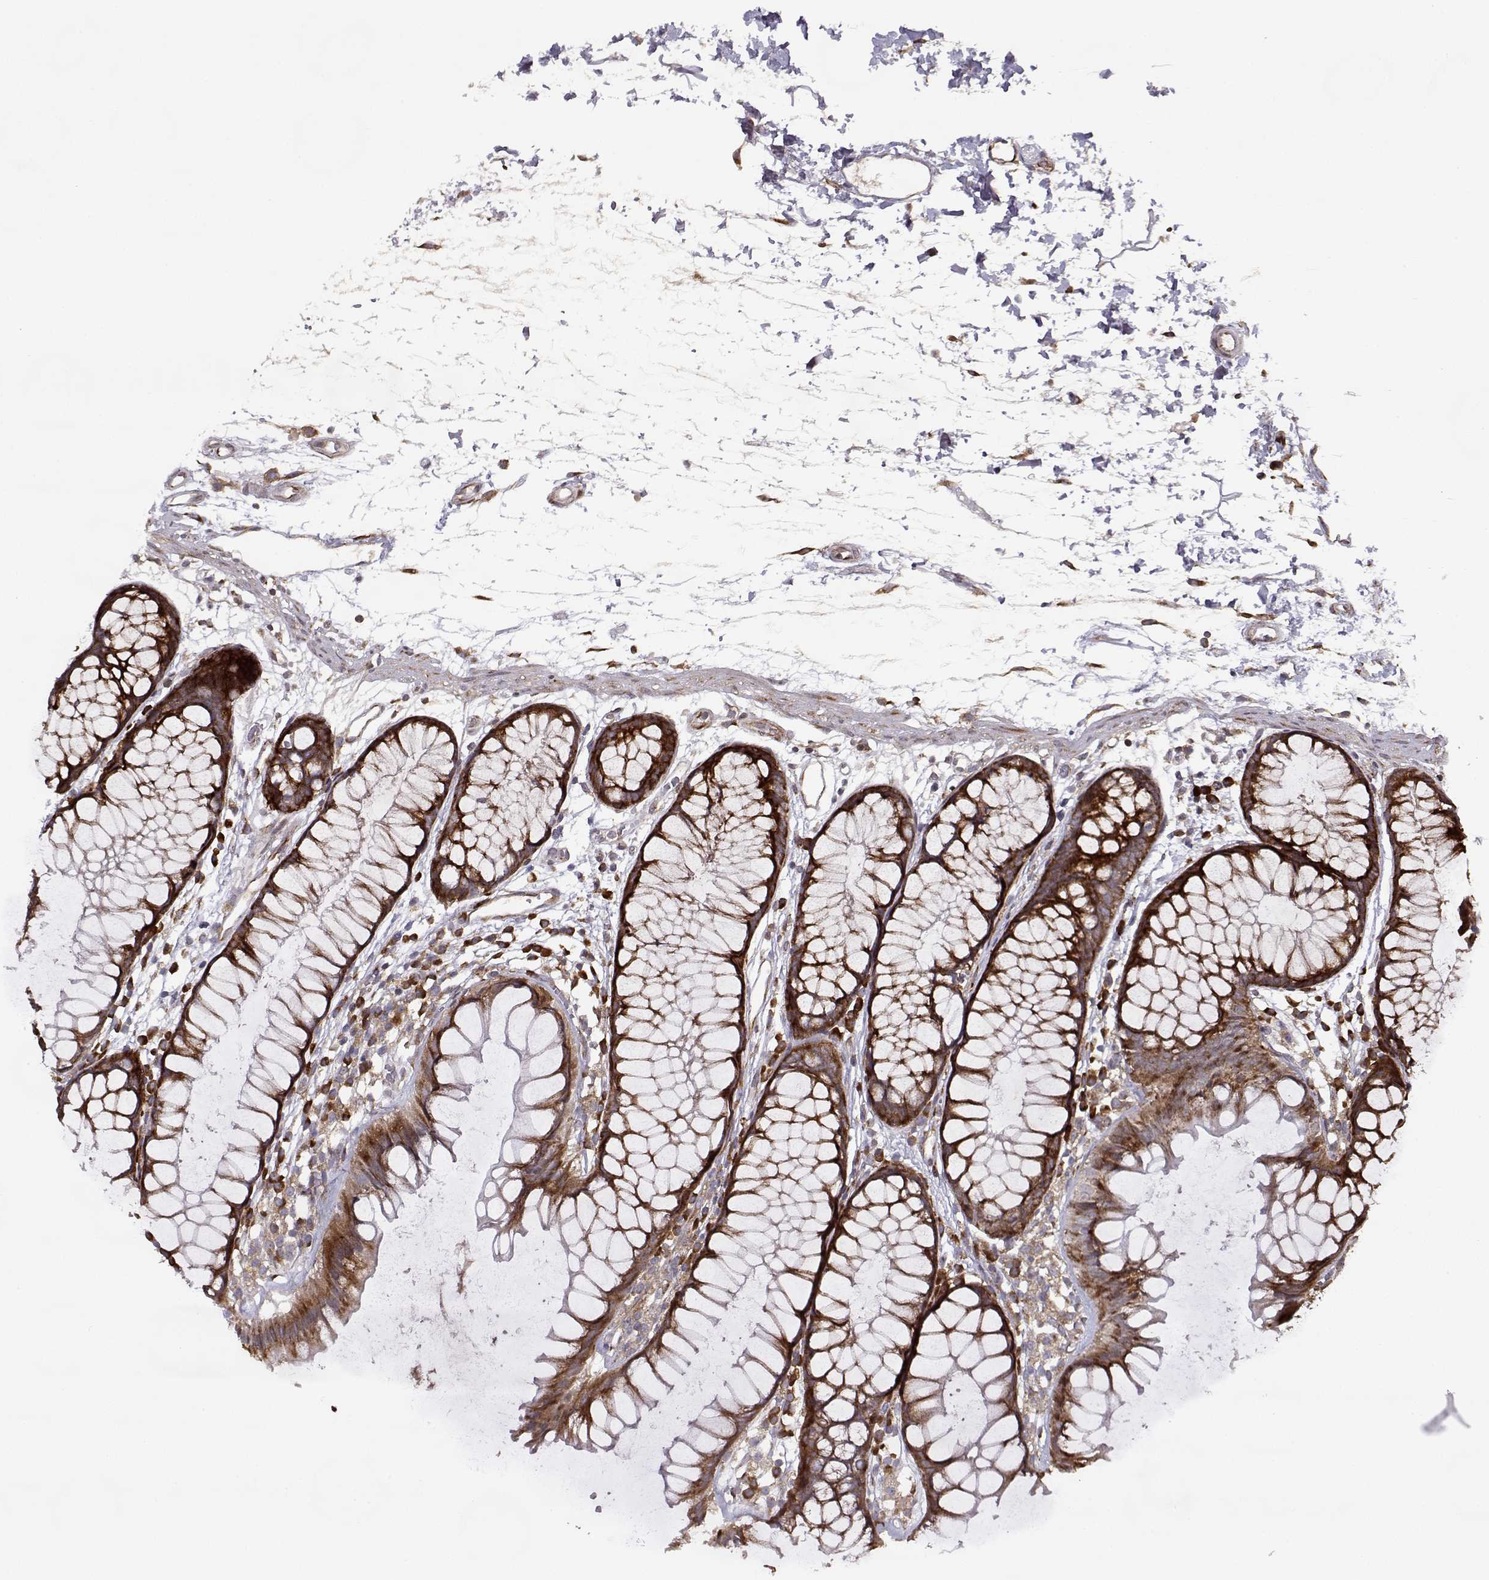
{"staining": {"intensity": "weak", "quantity": "25%-75%", "location": "cytoplasmic/membranous"}, "tissue": "colon", "cell_type": "Endothelial cells", "image_type": "normal", "snomed": [{"axis": "morphology", "description": "Normal tissue, NOS"}, {"axis": "morphology", "description": "Adenocarcinoma, NOS"}, {"axis": "topography", "description": "Colon"}], "caption": "High-power microscopy captured an immunohistochemistry photomicrograph of unremarkable colon, revealing weak cytoplasmic/membranous staining in approximately 25%-75% of endothelial cells.", "gene": "RPL31", "patient": {"sex": "male", "age": 65}}